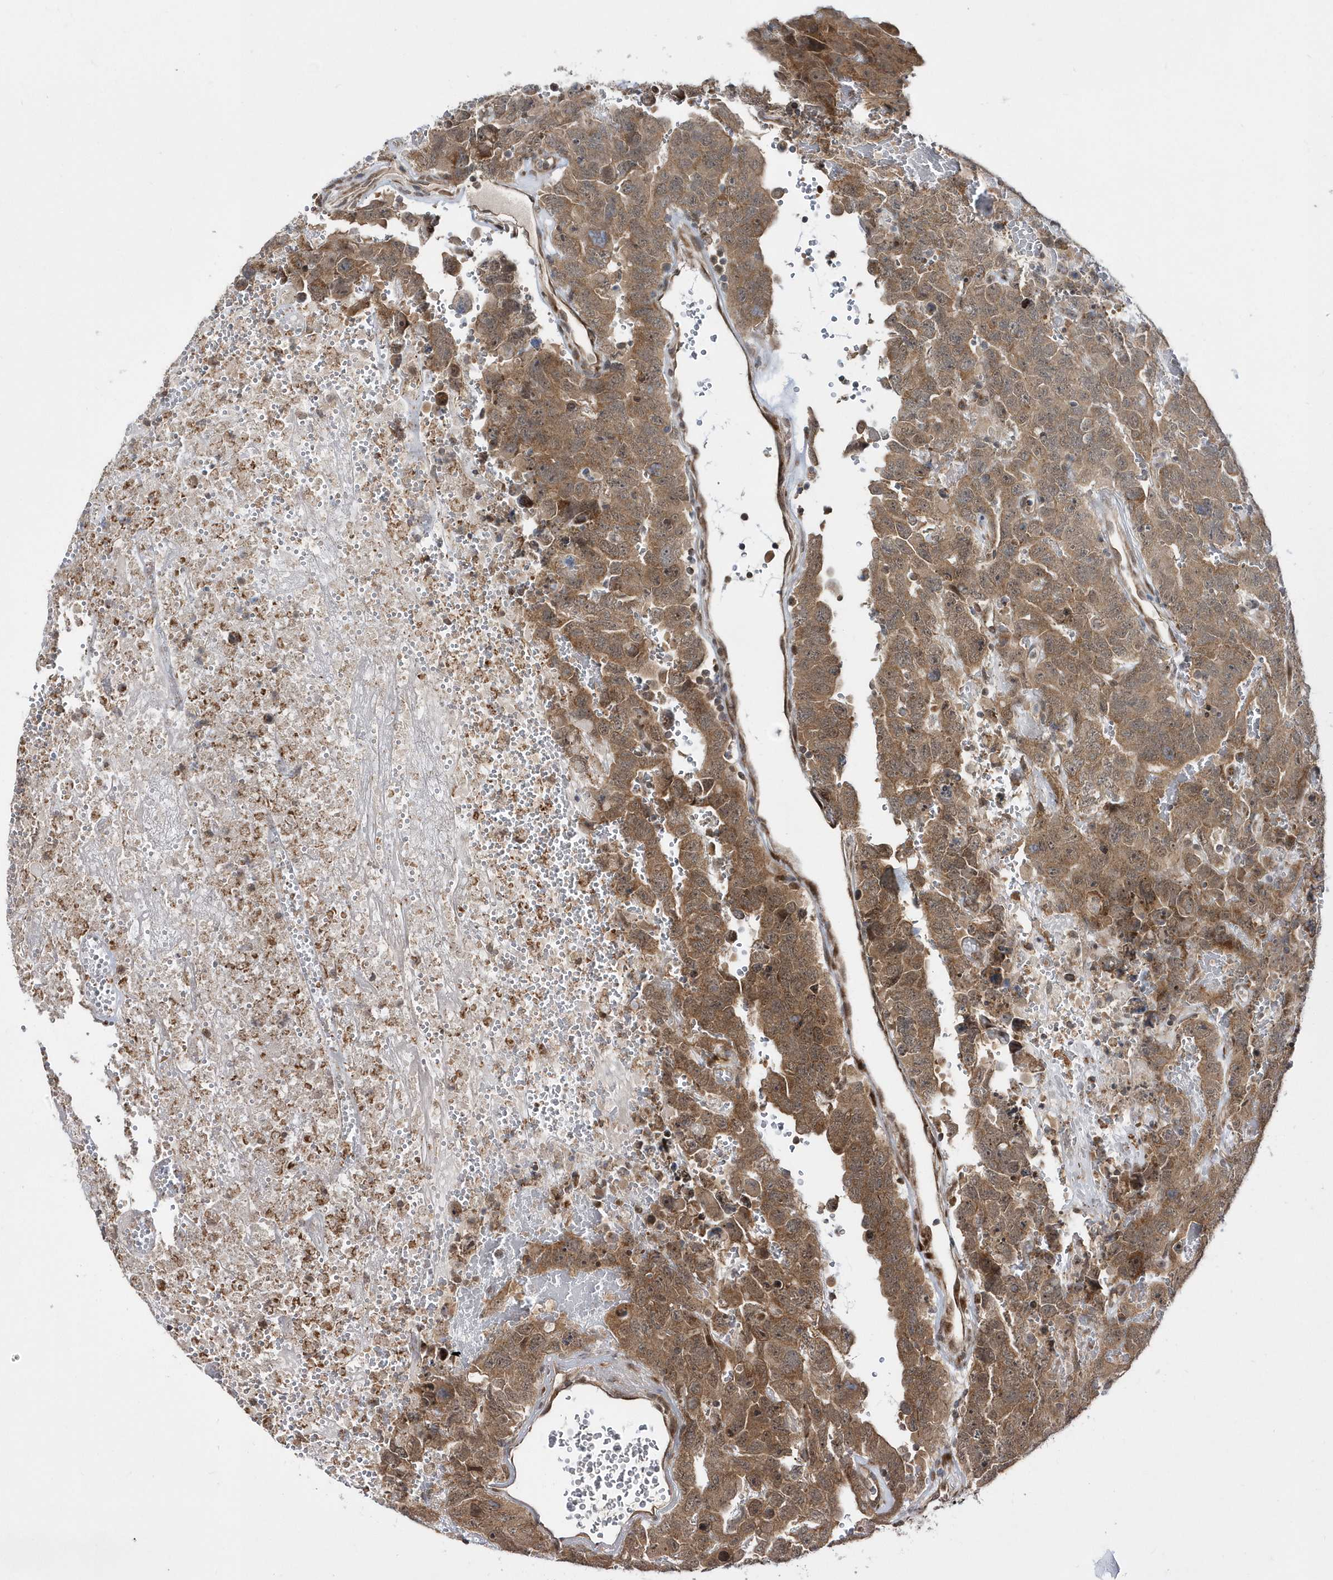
{"staining": {"intensity": "moderate", "quantity": ">75%", "location": "cytoplasmic/membranous,nuclear"}, "tissue": "testis cancer", "cell_type": "Tumor cells", "image_type": "cancer", "snomed": [{"axis": "morphology", "description": "Carcinoma, Embryonal, NOS"}, {"axis": "topography", "description": "Testis"}], "caption": "Immunohistochemistry (IHC) image of neoplastic tissue: embryonal carcinoma (testis) stained using immunohistochemistry shows medium levels of moderate protein expression localized specifically in the cytoplasmic/membranous and nuclear of tumor cells, appearing as a cytoplasmic/membranous and nuclear brown color.", "gene": "DALRD3", "patient": {"sex": "male", "age": 45}}